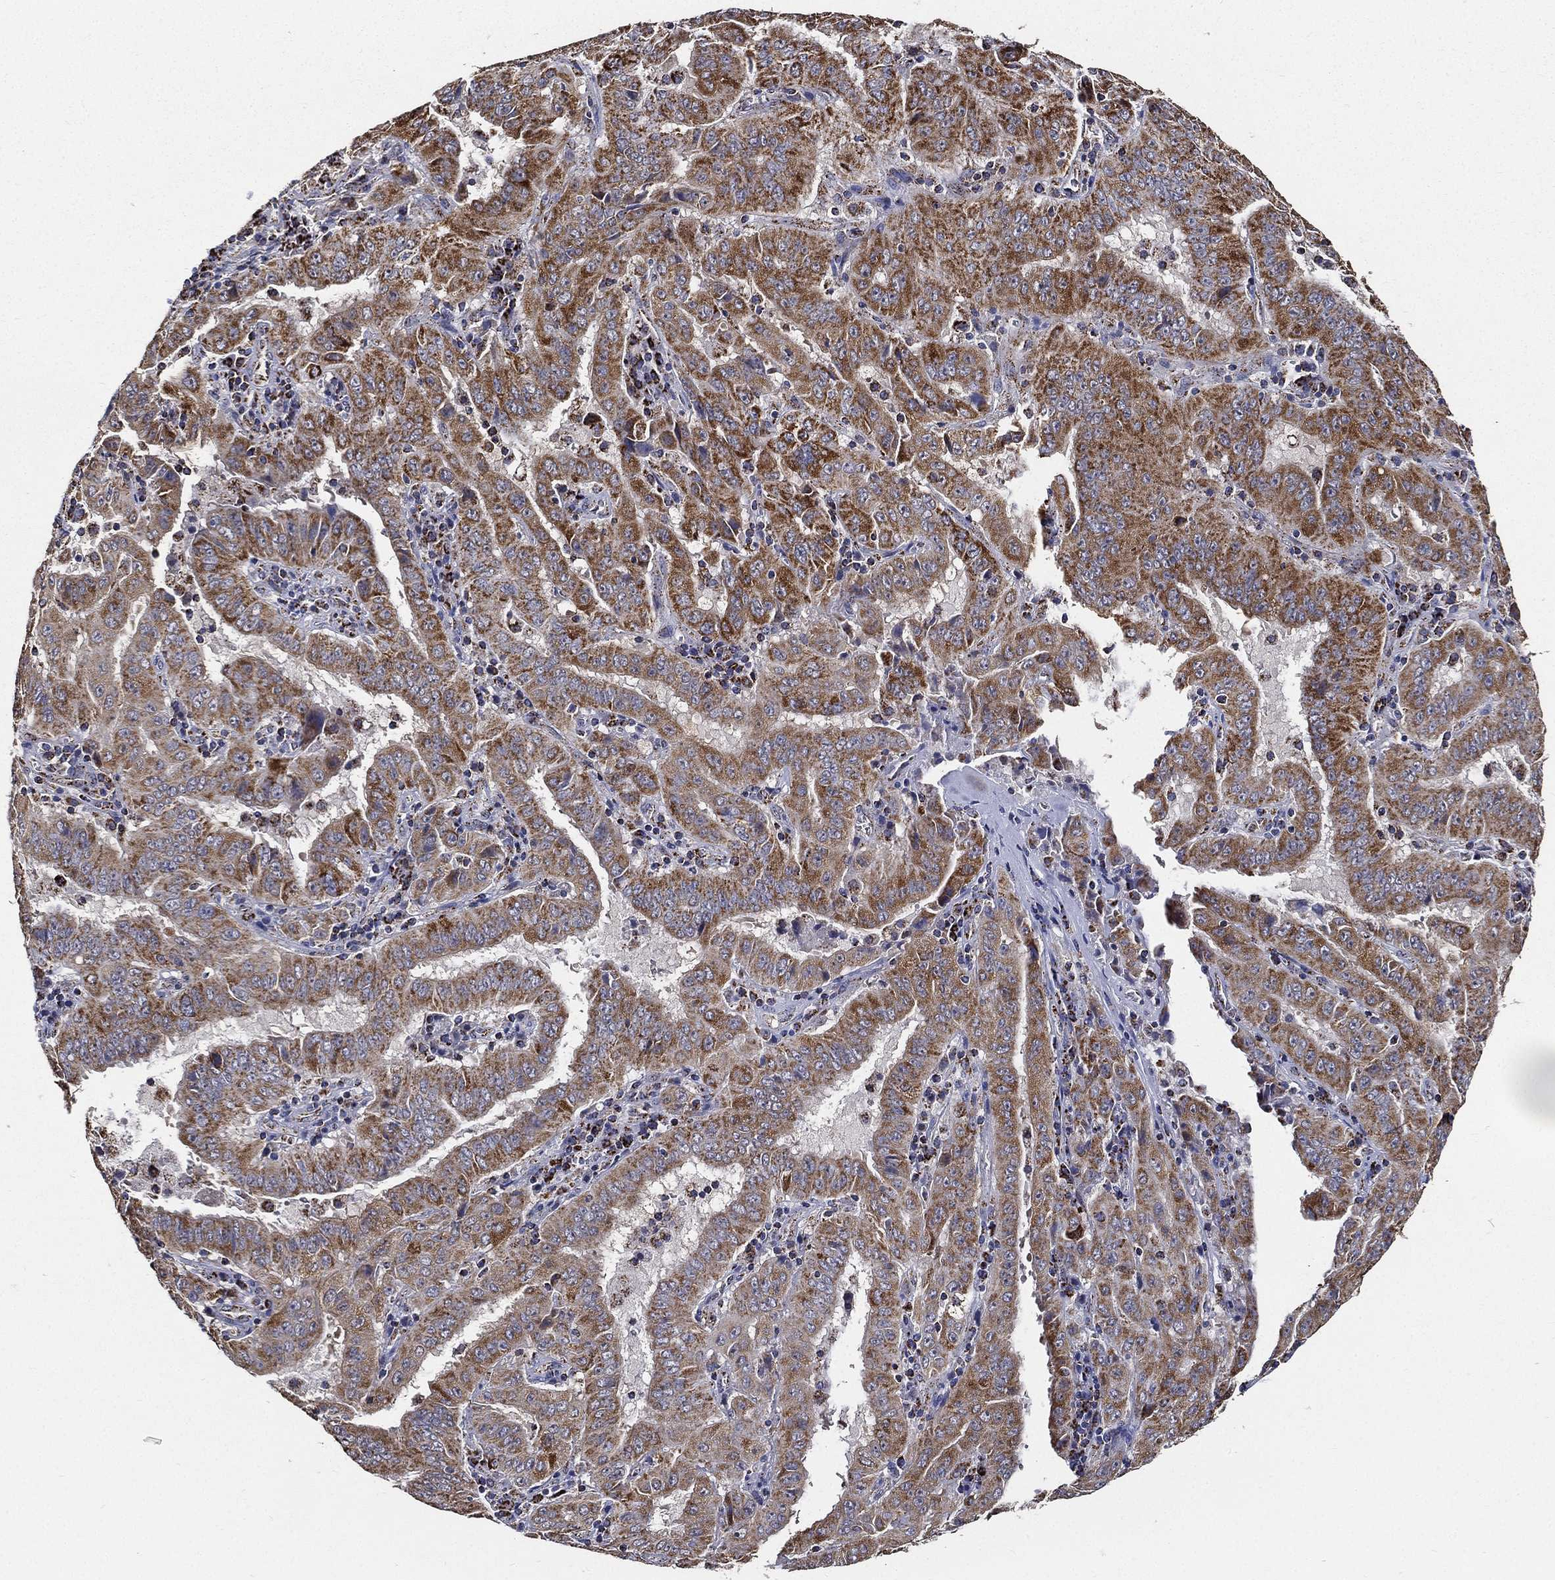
{"staining": {"intensity": "strong", "quantity": ">75%", "location": "cytoplasmic/membranous"}, "tissue": "pancreatic cancer", "cell_type": "Tumor cells", "image_type": "cancer", "snomed": [{"axis": "morphology", "description": "Adenocarcinoma, NOS"}, {"axis": "topography", "description": "Pancreas"}], "caption": "The image exhibits staining of pancreatic adenocarcinoma, revealing strong cytoplasmic/membranous protein staining (brown color) within tumor cells.", "gene": "NDUFAB1", "patient": {"sex": "male", "age": 63}}